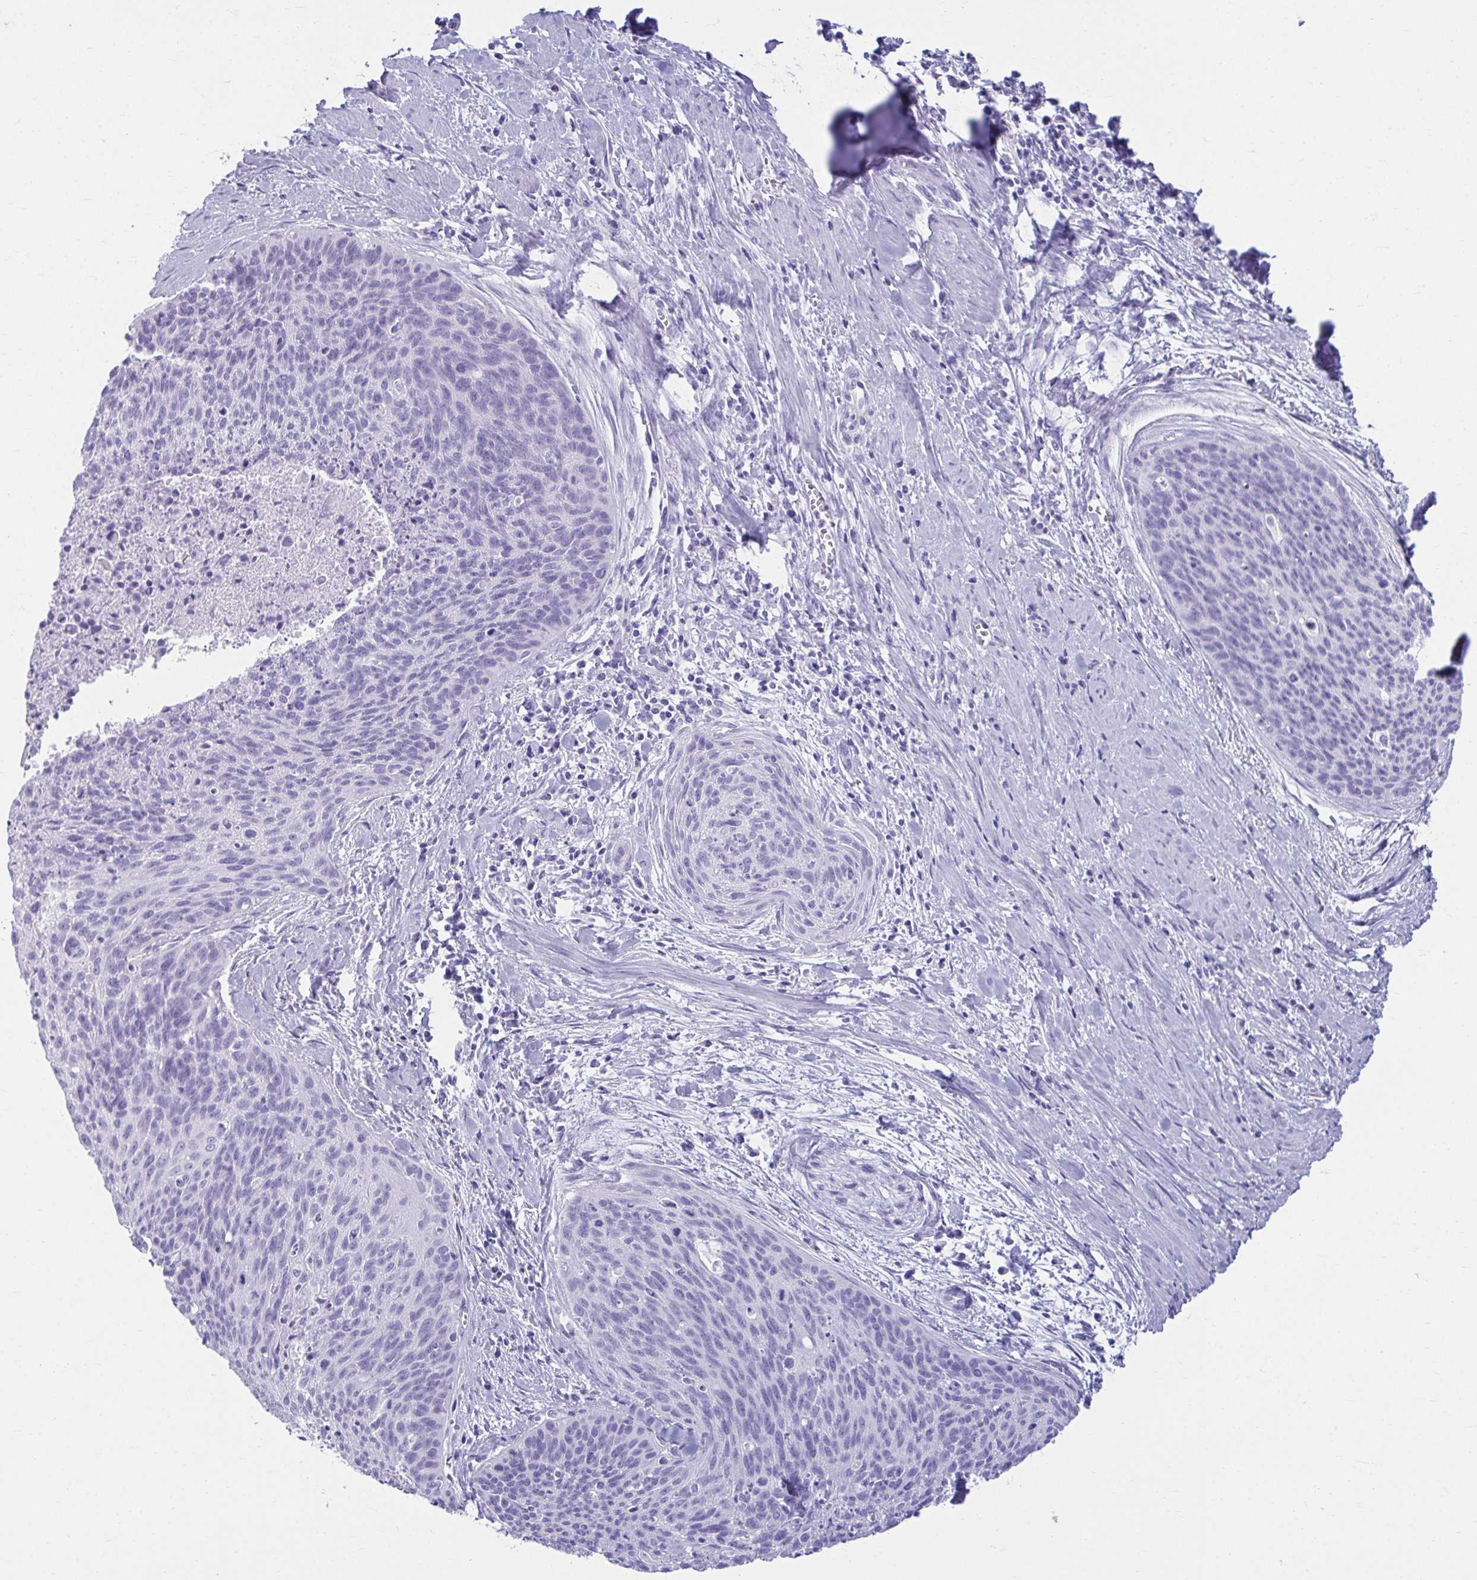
{"staining": {"intensity": "negative", "quantity": "none", "location": "none"}, "tissue": "cervical cancer", "cell_type": "Tumor cells", "image_type": "cancer", "snomed": [{"axis": "morphology", "description": "Squamous cell carcinoma, NOS"}, {"axis": "topography", "description": "Cervix"}], "caption": "IHC of squamous cell carcinoma (cervical) reveals no positivity in tumor cells.", "gene": "ATP4B", "patient": {"sex": "female", "age": 55}}